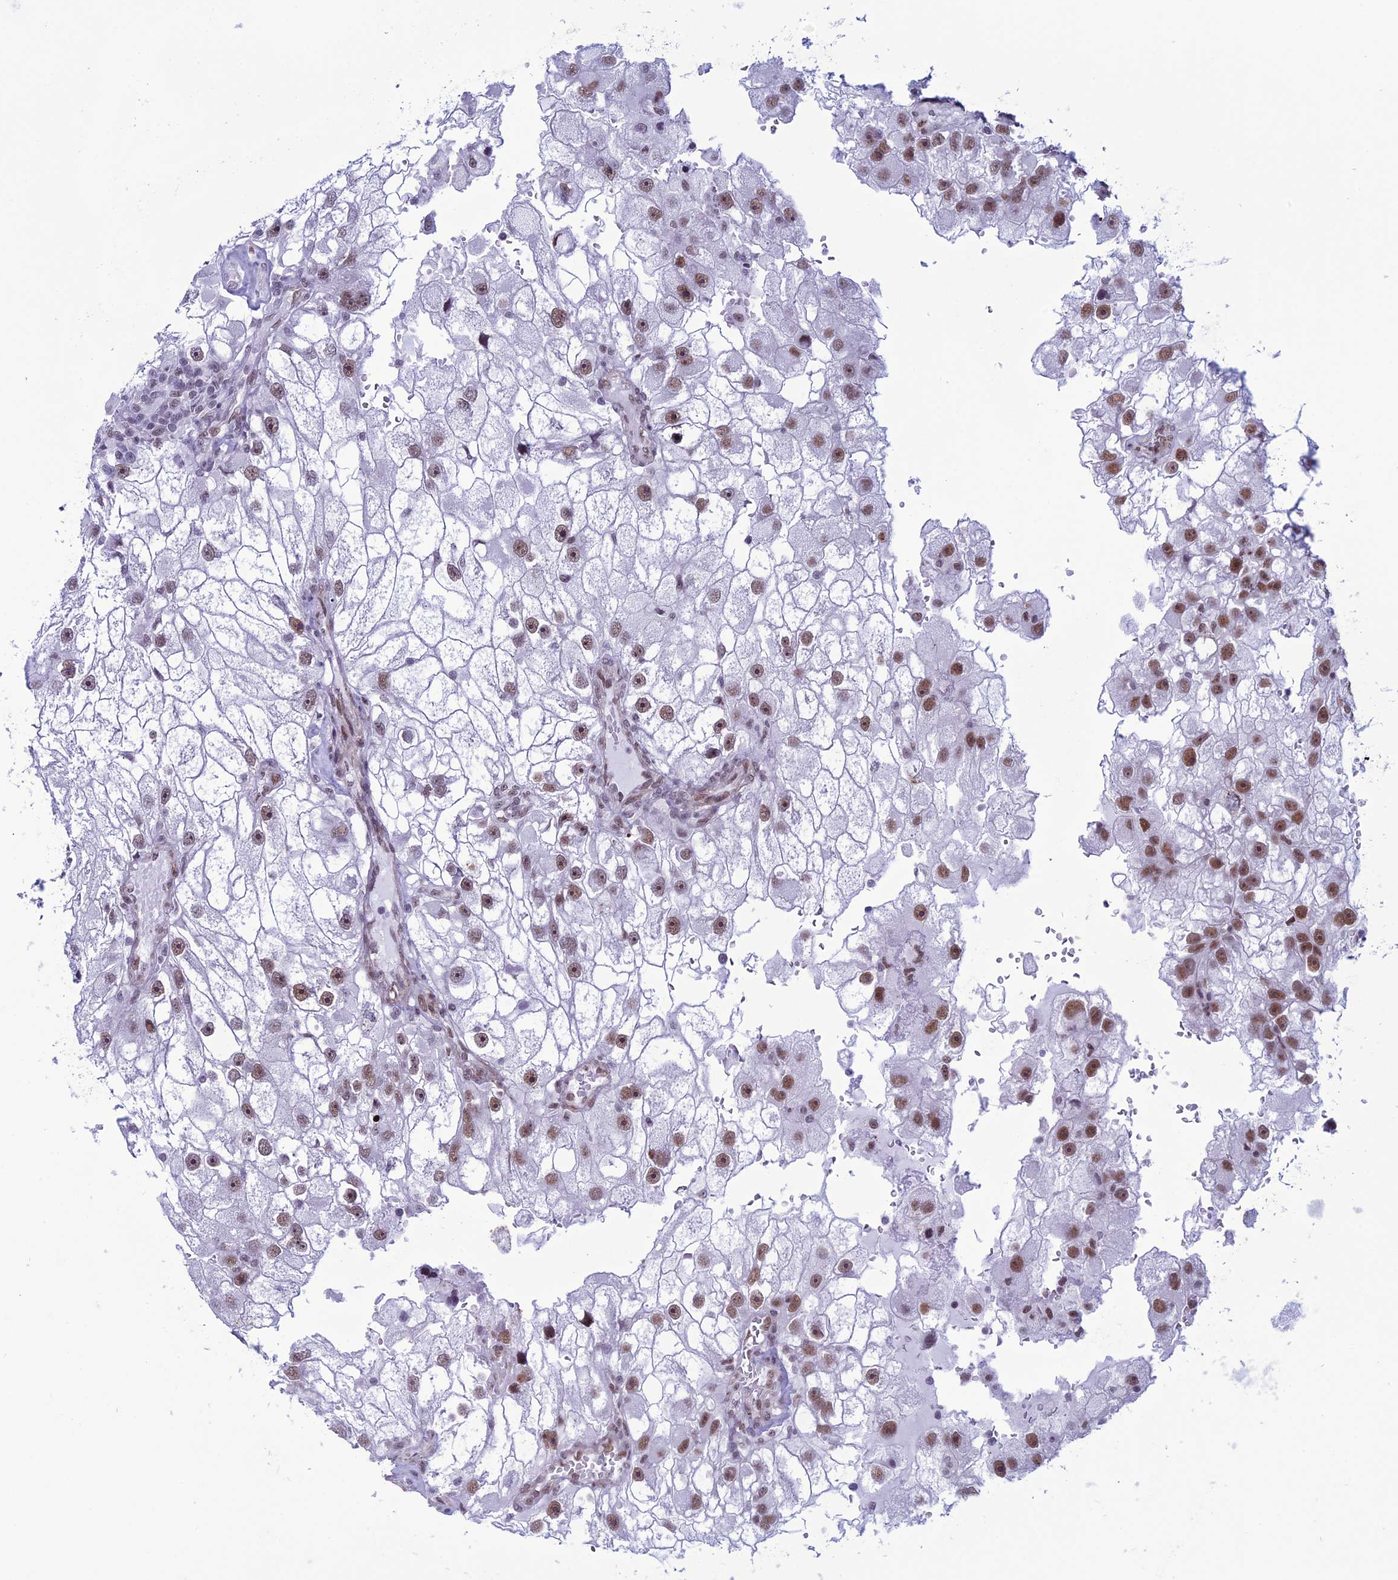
{"staining": {"intensity": "moderate", "quantity": ">75%", "location": "nuclear"}, "tissue": "renal cancer", "cell_type": "Tumor cells", "image_type": "cancer", "snomed": [{"axis": "morphology", "description": "Adenocarcinoma, NOS"}, {"axis": "topography", "description": "Kidney"}], "caption": "Tumor cells demonstrate medium levels of moderate nuclear expression in about >75% of cells in adenocarcinoma (renal).", "gene": "U2AF1", "patient": {"sex": "male", "age": 63}}